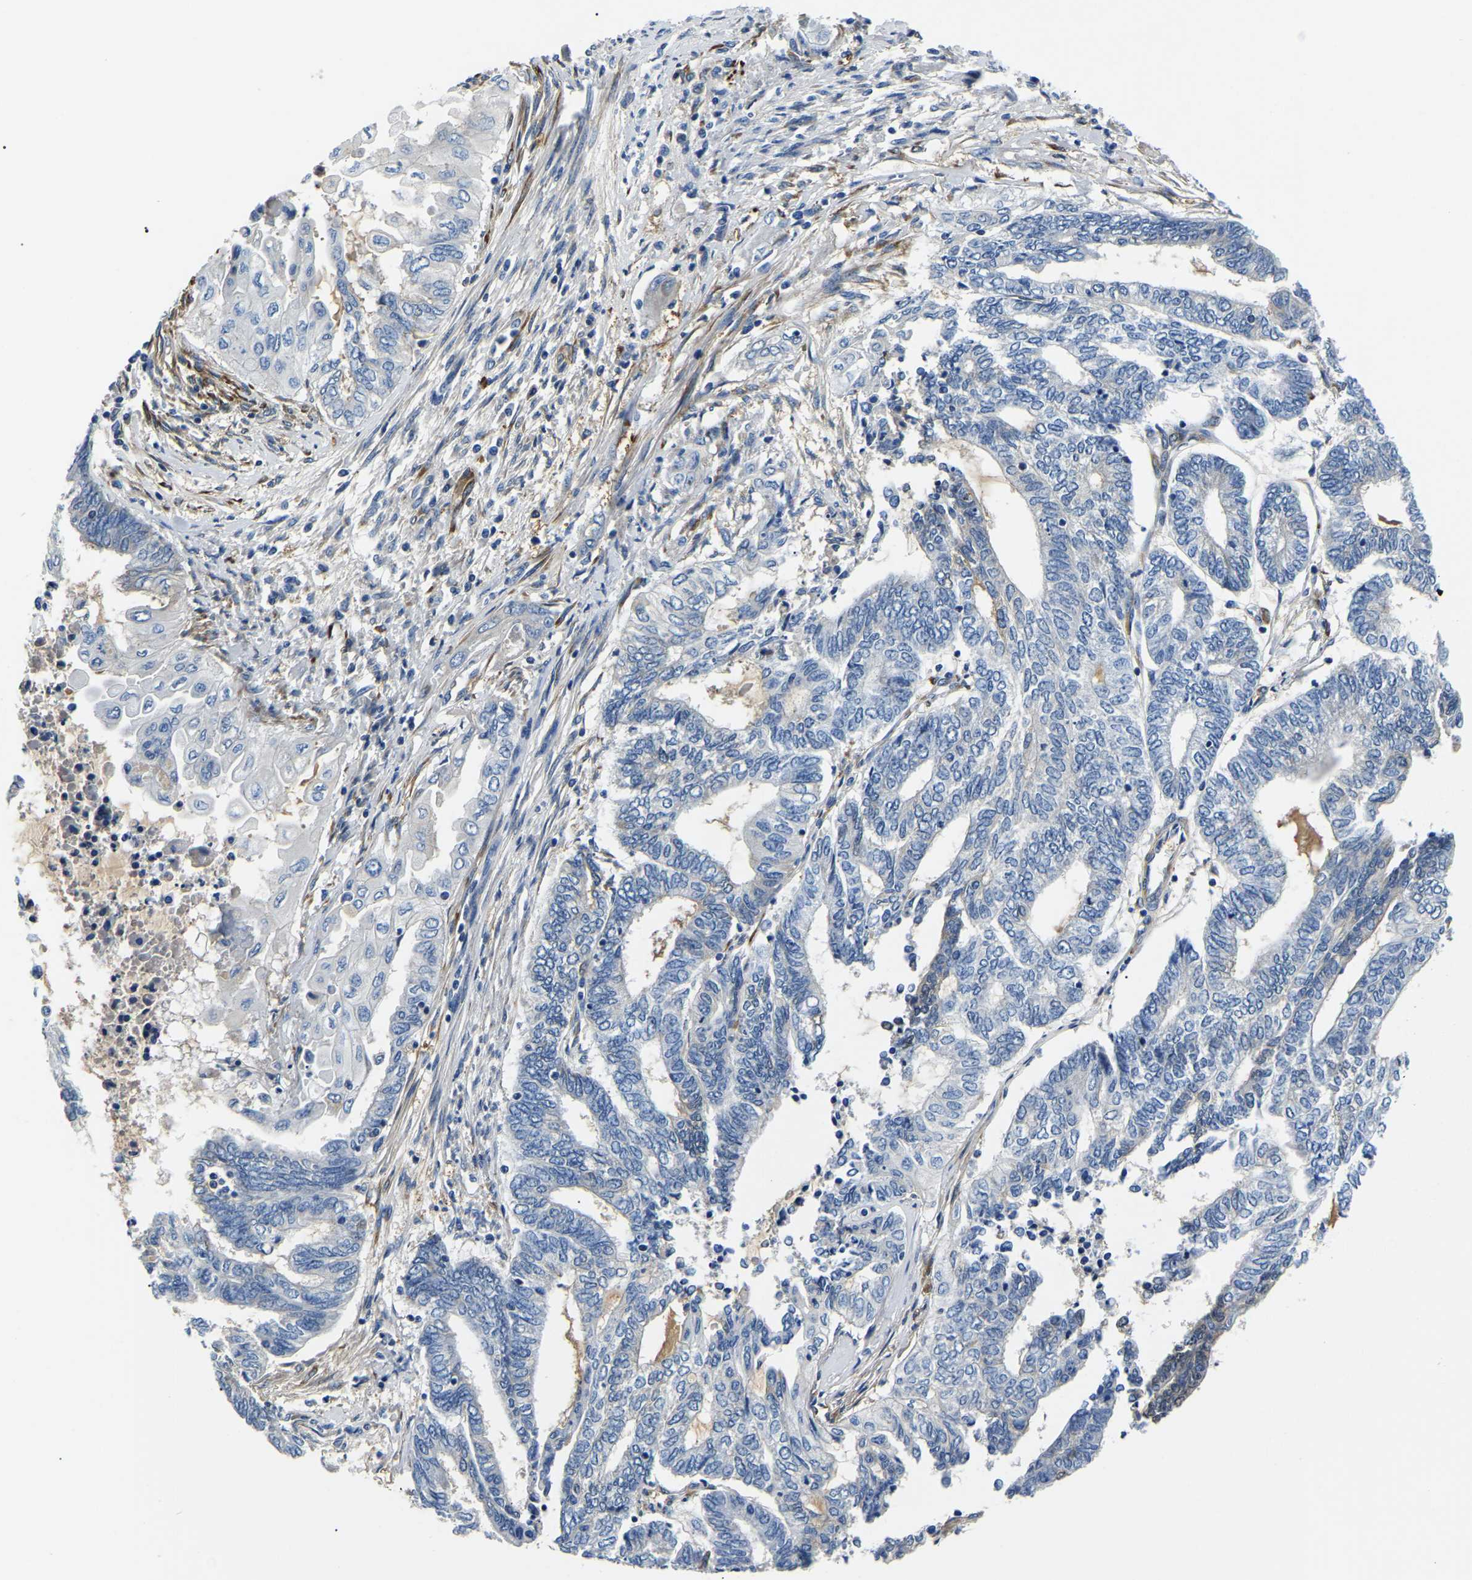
{"staining": {"intensity": "negative", "quantity": "none", "location": "none"}, "tissue": "endometrial cancer", "cell_type": "Tumor cells", "image_type": "cancer", "snomed": [{"axis": "morphology", "description": "Adenocarcinoma, NOS"}, {"axis": "topography", "description": "Uterus"}, {"axis": "topography", "description": "Endometrium"}], "caption": "An IHC micrograph of endometrial cancer (adenocarcinoma) is shown. There is no staining in tumor cells of endometrial cancer (adenocarcinoma).", "gene": "DUSP8", "patient": {"sex": "female", "age": 70}}